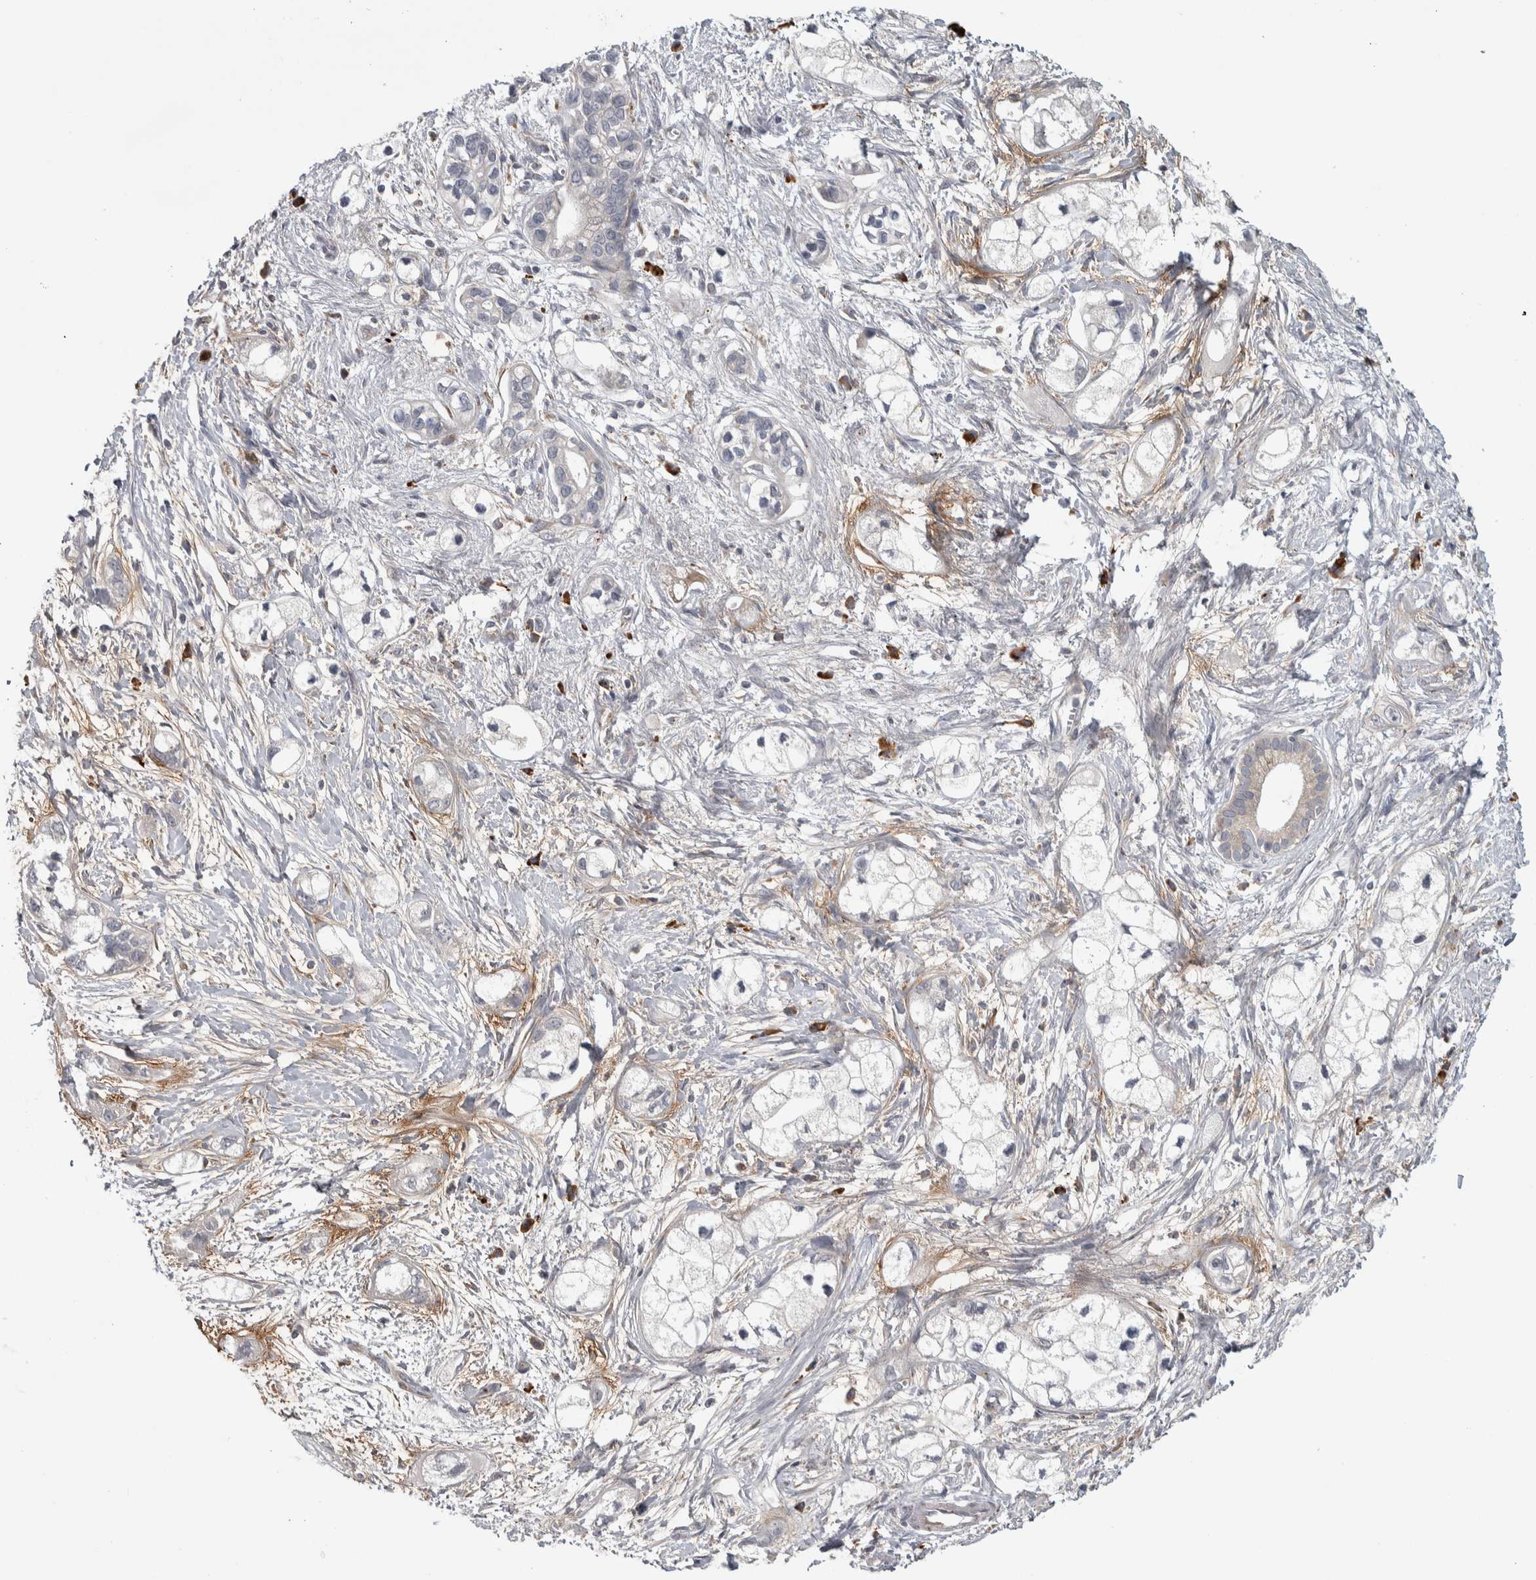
{"staining": {"intensity": "negative", "quantity": "none", "location": "none"}, "tissue": "pancreatic cancer", "cell_type": "Tumor cells", "image_type": "cancer", "snomed": [{"axis": "morphology", "description": "Adenocarcinoma, NOS"}, {"axis": "topography", "description": "Pancreas"}], "caption": "DAB (3,3'-diaminobenzidine) immunohistochemical staining of human pancreatic adenocarcinoma reveals no significant expression in tumor cells.", "gene": "ADPRM", "patient": {"sex": "male", "age": 74}}